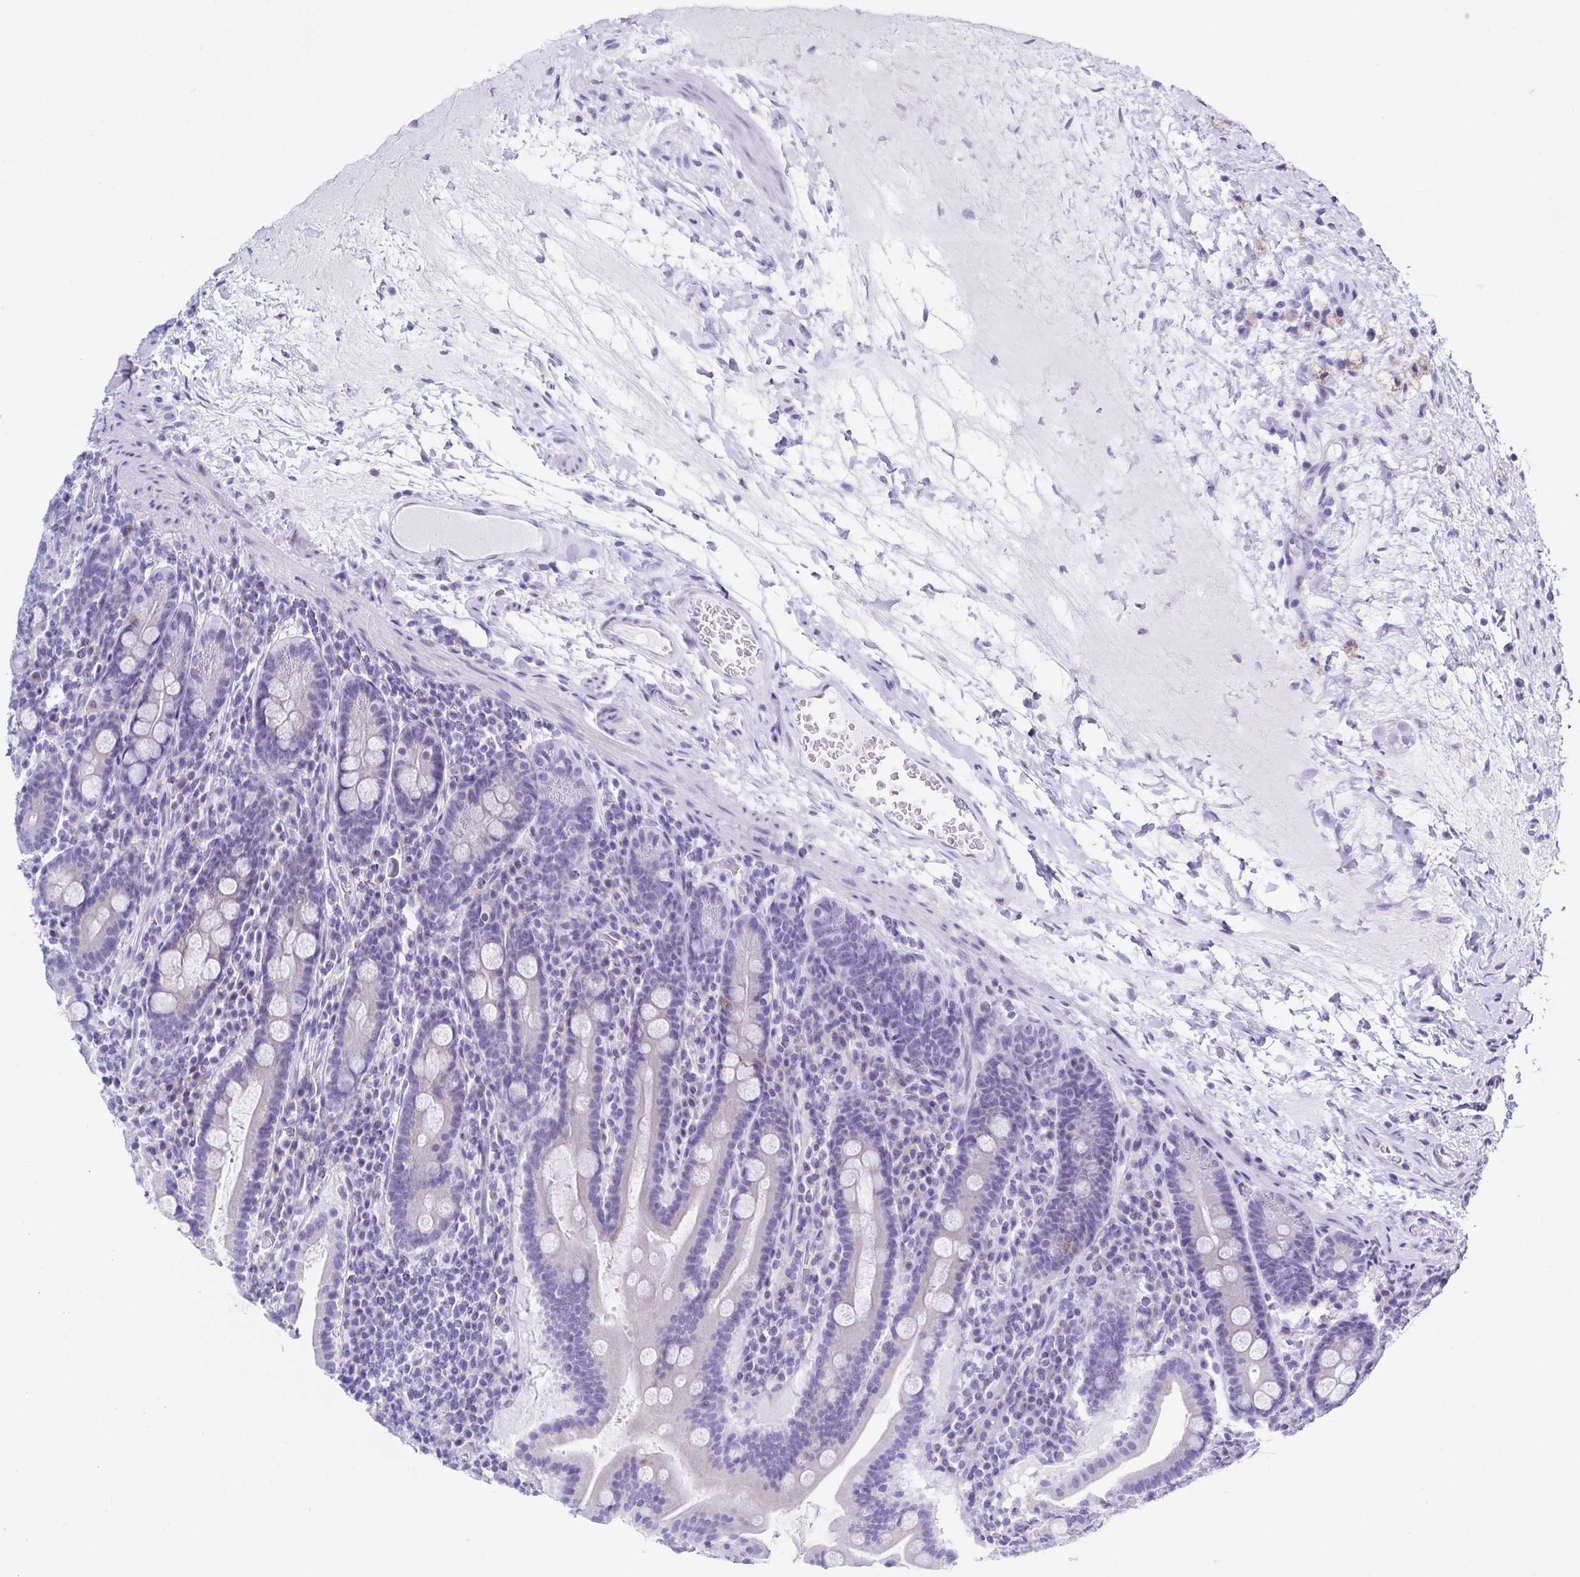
{"staining": {"intensity": "negative", "quantity": "none", "location": "none"}, "tissue": "small intestine", "cell_type": "Glandular cells", "image_type": "normal", "snomed": [{"axis": "morphology", "description": "Normal tissue, NOS"}, {"axis": "topography", "description": "Small intestine"}], "caption": "Immunohistochemistry of normal human small intestine displays no positivity in glandular cells.", "gene": "TNNT2", "patient": {"sex": "male", "age": 26}}